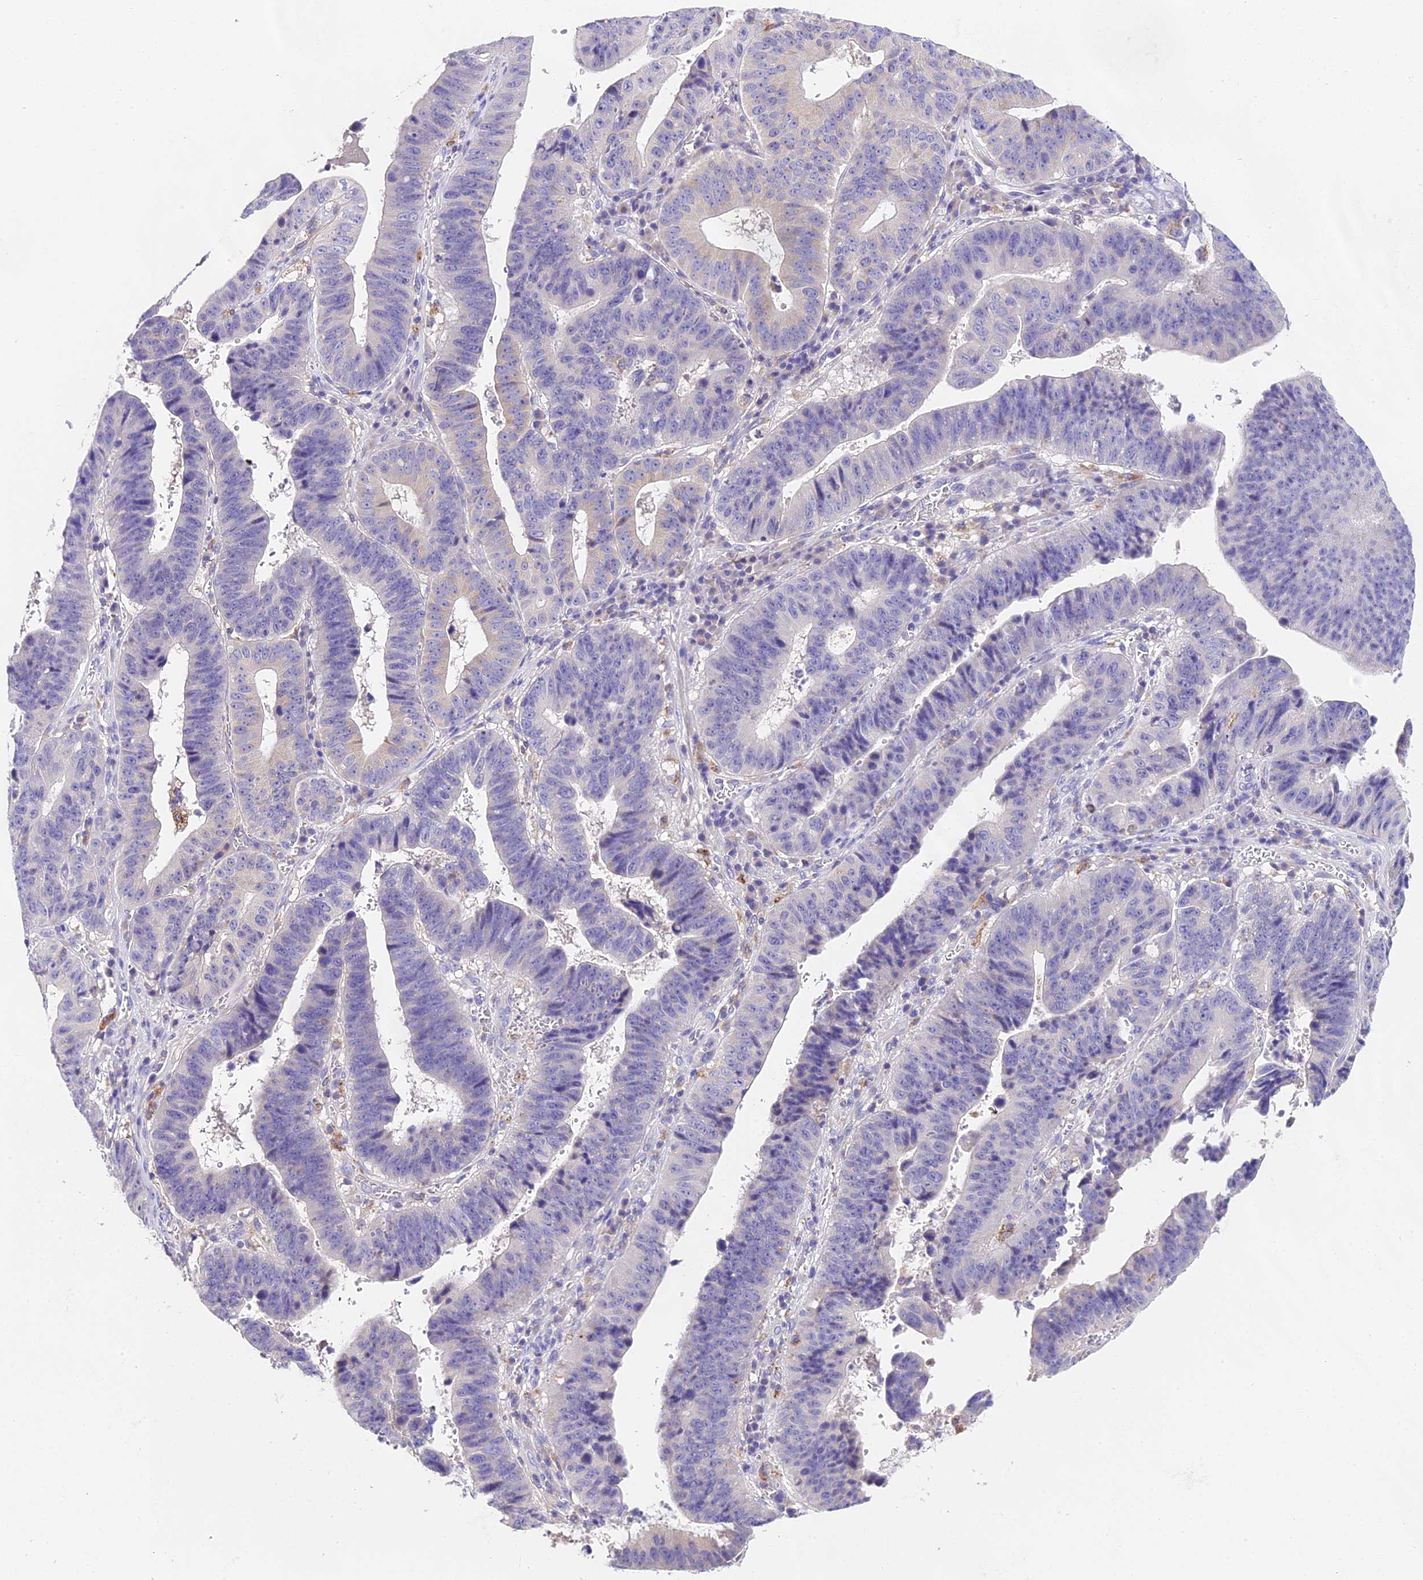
{"staining": {"intensity": "negative", "quantity": "none", "location": "none"}, "tissue": "stomach cancer", "cell_type": "Tumor cells", "image_type": "cancer", "snomed": [{"axis": "morphology", "description": "Adenocarcinoma, NOS"}, {"axis": "topography", "description": "Stomach"}], "caption": "Adenocarcinoma (stomach) stained for a protein using IHC reveals no expression tumor cells.", "gene": "LYPD6", "patient": {"sex": "male", "age": 59}}